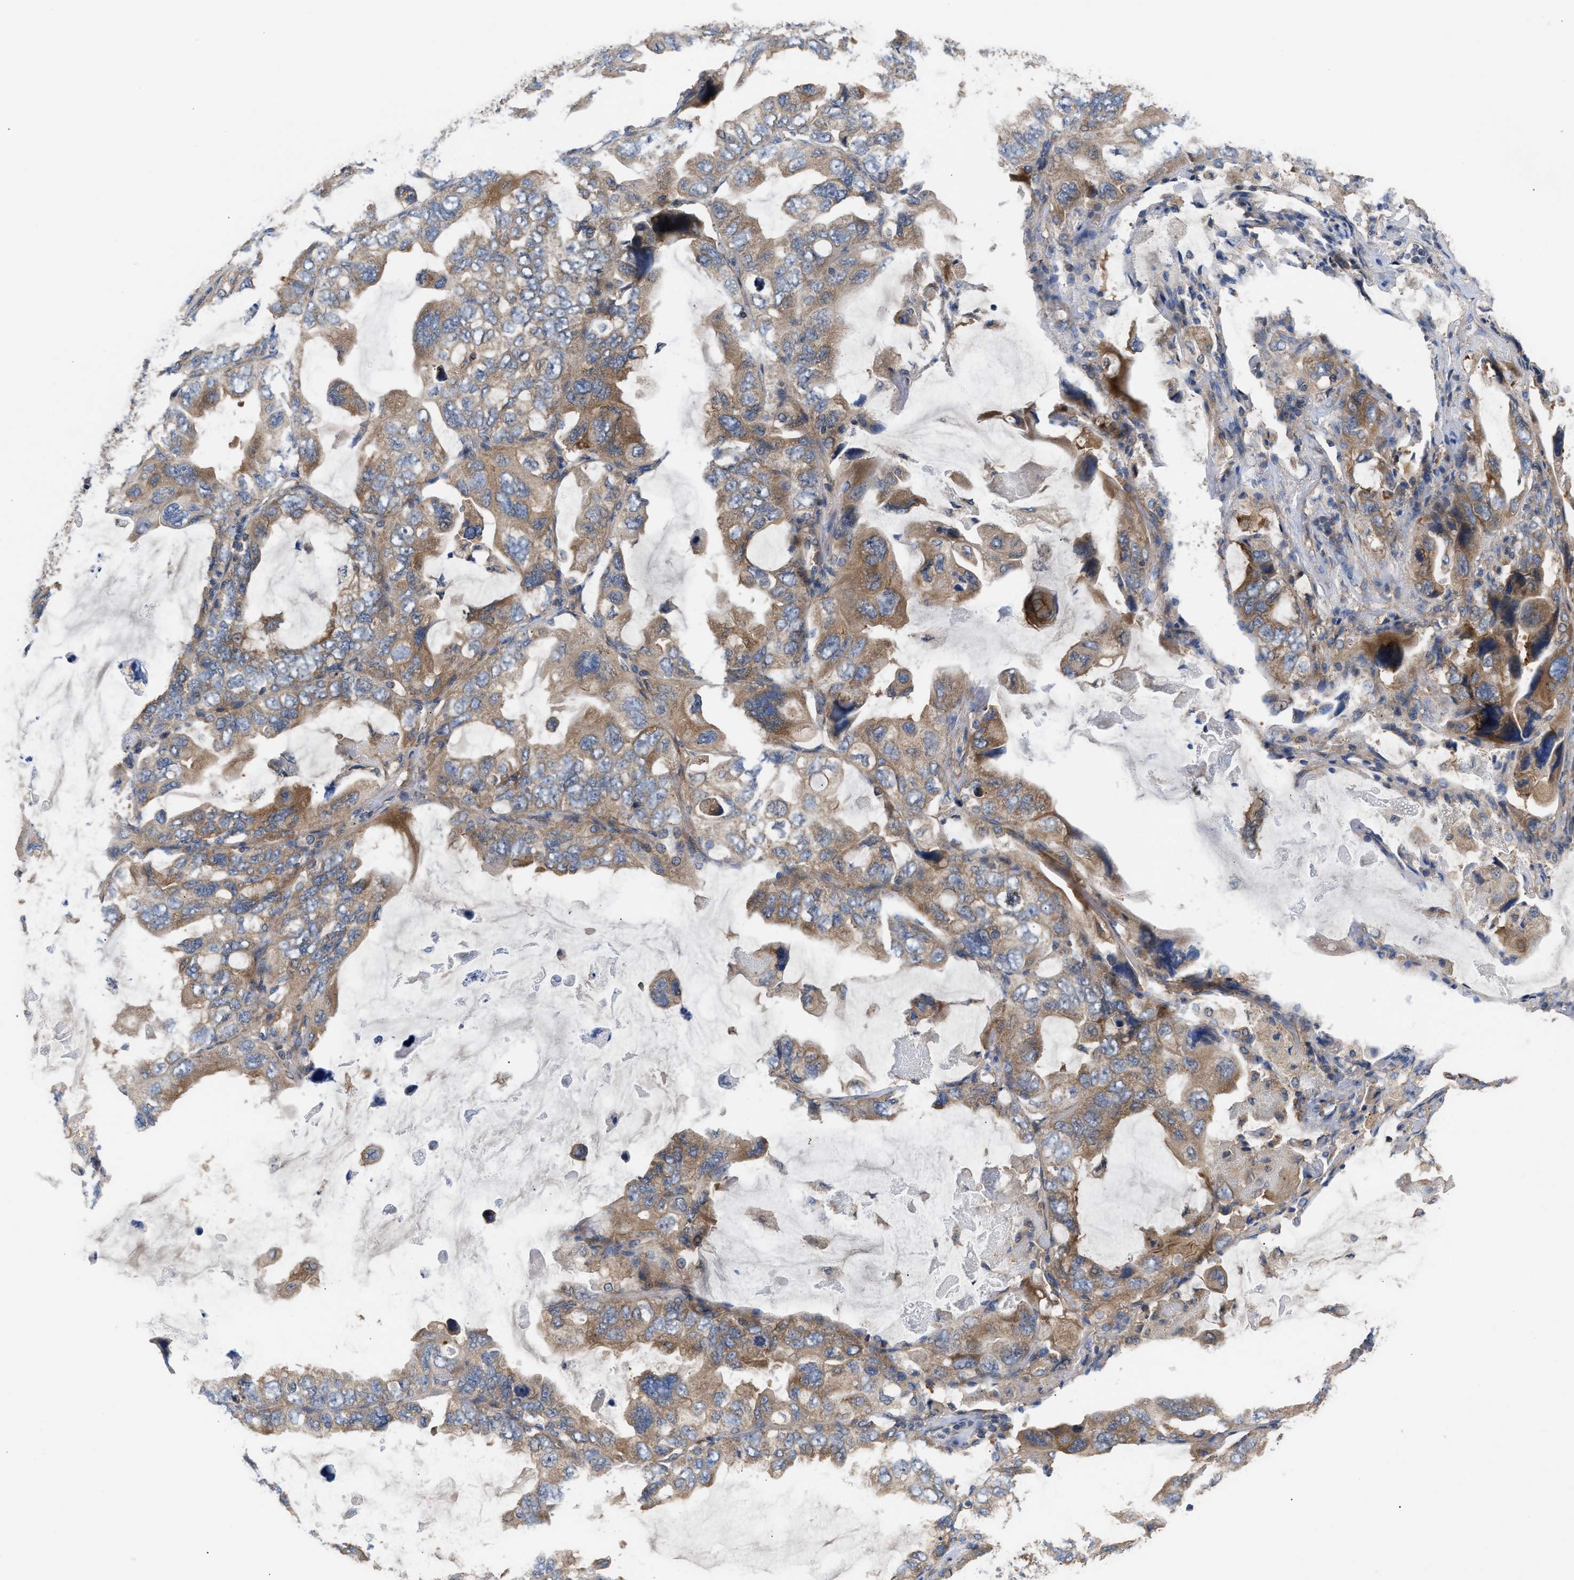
{"staining": {"intensity": "moderate", "quantity": ">75%", "location": "cytoplasmic/membranous"}, "tissue": "lung cancer", "cell_type": "Tumor cells", "image_type": "cancer", "snomed": [{"axis": "morphology", "description": "Squamous cell carcinoma, NOS"}, {"axis": "topography", "description": "Lung"}], "caption": "Moderate cytoplasmic/membranous protein positivity is present in approximately >75% of tumor cells in squamous cell carcinoma (lung). The protein is shown in brown color, while the nuclei are stained blue.", "gene": "LAPTM4B", "patient": {"sex": "female", "age": 73}}